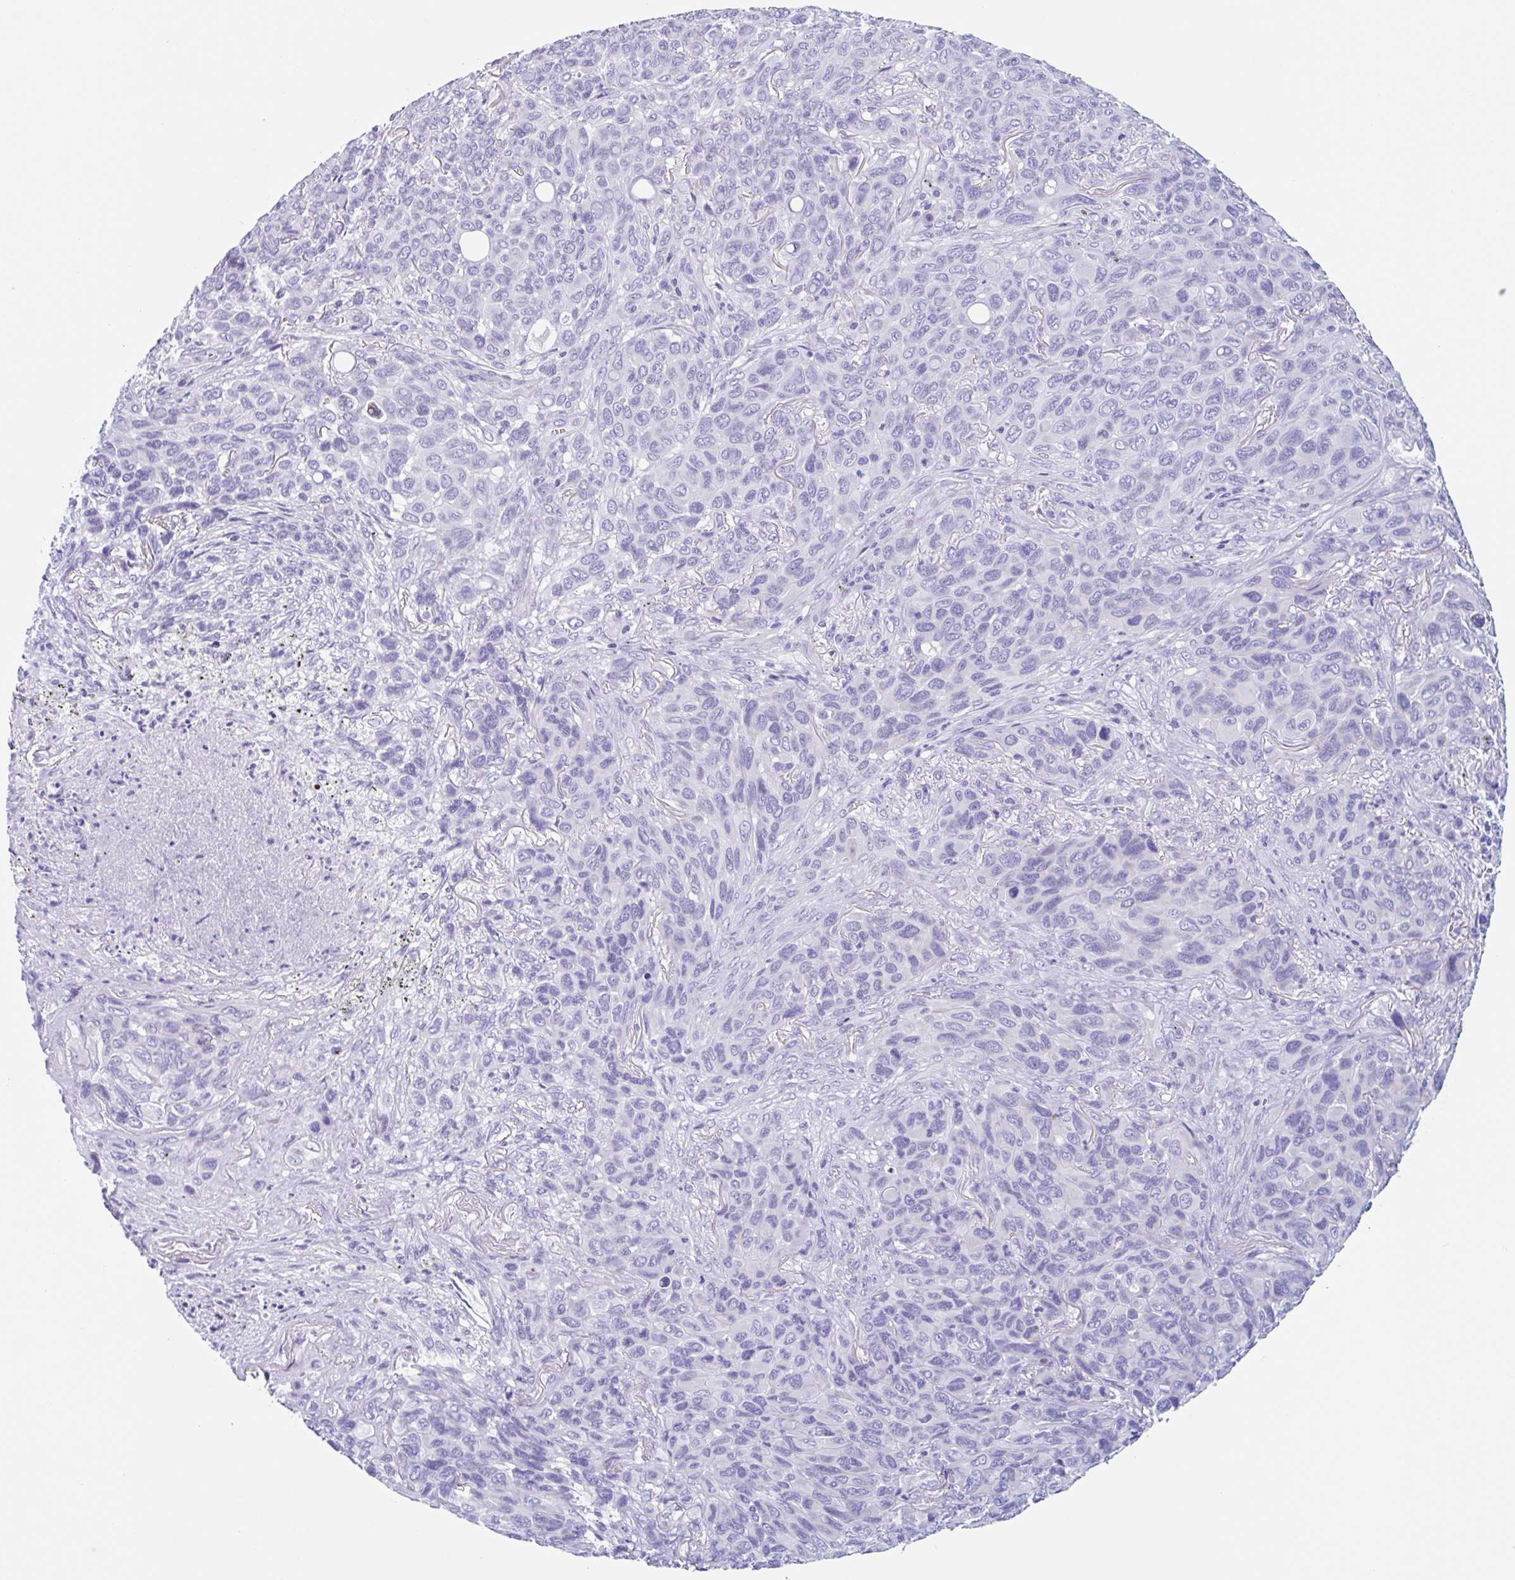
{"staining": {"intensity": "negative", "quantity": "none", "location": "none"}, "tissue": "melanoma", "cell_type": "Tumor cells", "image_type": "cancer", "snomed": [{"axis": "morphology", "description": "Malignant melanoma, Metastatic site"}, {"axis": "topography", "description": "Lung"}], "caption": "Immunohistochemical staining of melanoma shows no significant expression in tumor cells.", "gene": "CPTP", "patient": {"sex": "male", "age": 48}}